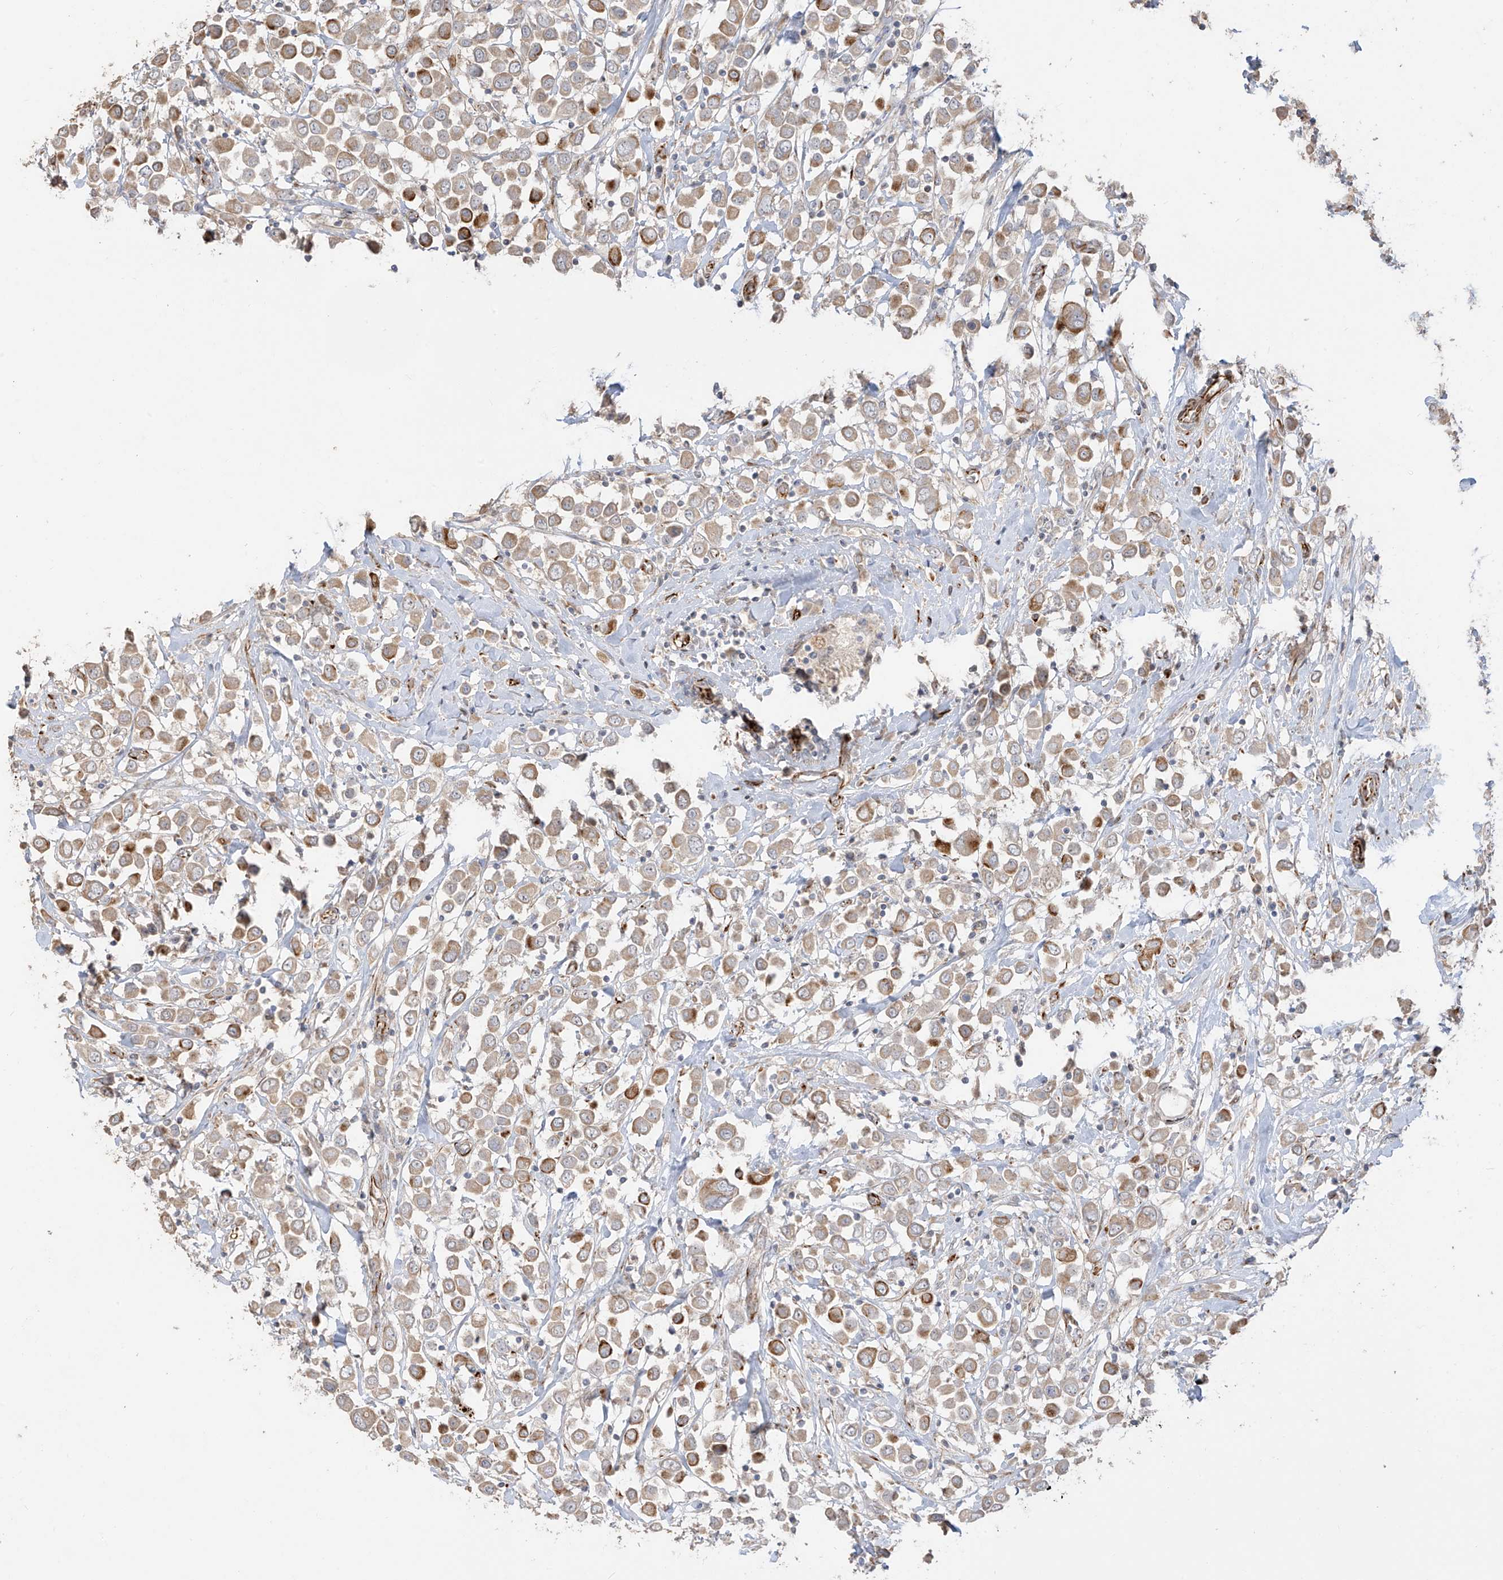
{"staining": {"intensity": "moderate", "quantity": "25%-75%", "location": "cytoplasmic/membranous"}, "tissue": "breast cancer", "cell_type": "Tumor cells", "image_type": "cancer", "snomed": [{"axis": "morphology", "description": "Duct carcinoma"}, {"axis": "topography", "description": "Breast"}], "caption": "High-magnification brightfield microscopy of breast intraductal carcinoma stained with DAB (brown) and counterstained with hematoxylin (blue). tumor cells exhibit moderate cytoplasmic/membranous positivity is identified in about25%-75% of cells. (DAB = brown stain, brightfield microscopy at high magnification).", "gene": "DCDC2", "patient": {"sex": "female", "age": 61}}